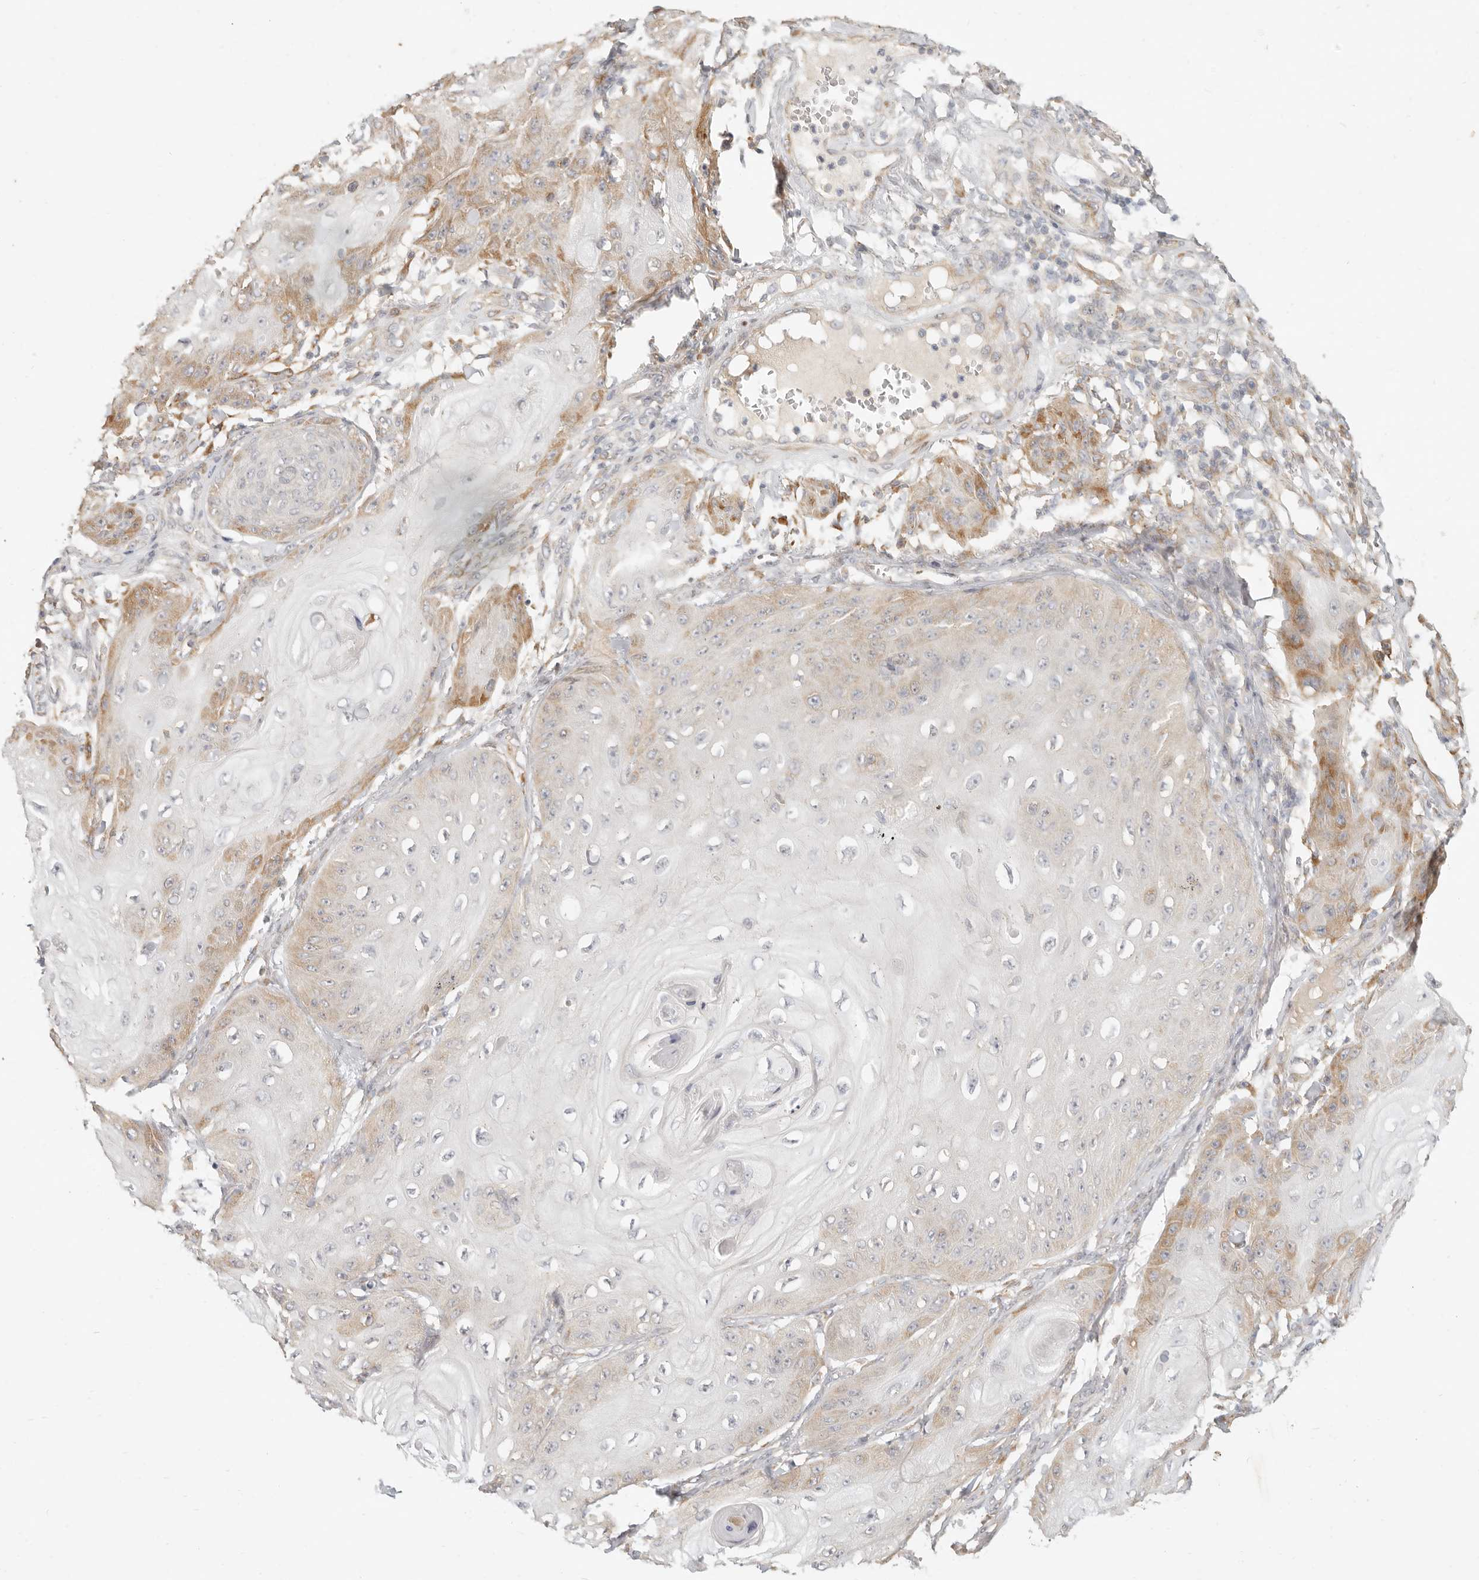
{"staining": {"intensity": "moderate", "quantity": "<25%", "location": "cytoplasmic/membranous"}, "tissue": "skin cancer", "cell_type": "Tumor cells", "image_type": "cancer", "snomed": [{"axis": "morphology", "description": "Squamous cell carcinoma, NOS"}, {"axis": "topography", "description": "Skin"}], "caption": "About <25% of tumor cells in squamous cell carcinoma (skin) reveal moderate cytoplasmic/membranous protein positivity as visualized by brown immunohistochemical staining.", "gene": "PABPC4", "patient": {"sex": "male", "age": 74}}